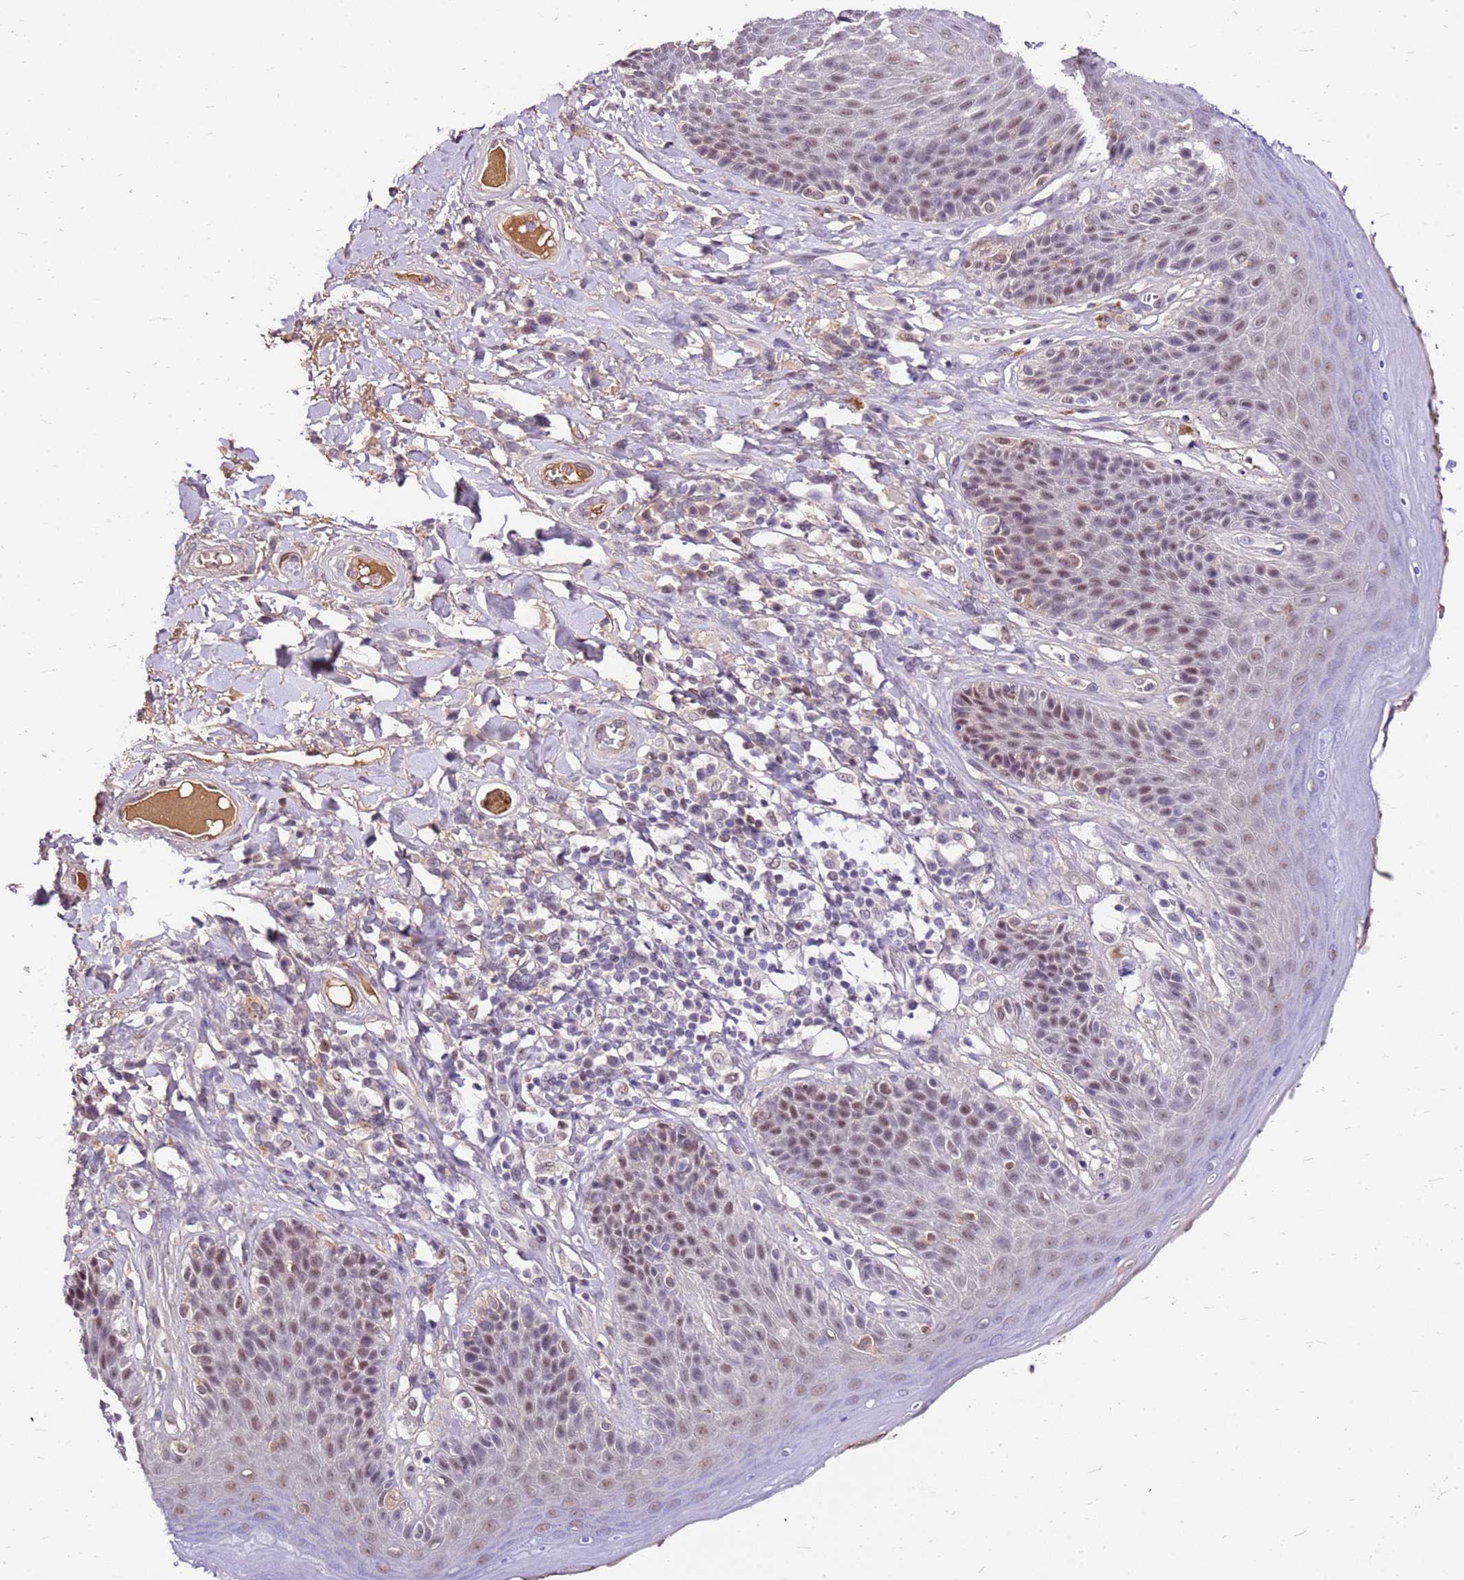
{"staining": {"intensity": "moderate", "quantity": "<25%", "location": "nuclear"}, "tissue": "skin", "cell_type": "Epidermal cells", "image_type": "normal", "snomed": [{"axis": "morphology", "description": "Normal tissue, NOS"}, {"axis": "topography", "description": "Anal"}], "caption": "DAB (3,3'-diaminobenzidine) immunohistochemical staining of unremarkable skin displays moderate nuclear protein positivity in approximately <25% of epidermal cells.", "gene": "ALDH1A3", "patient": {"sex": "female", "age": 89}}